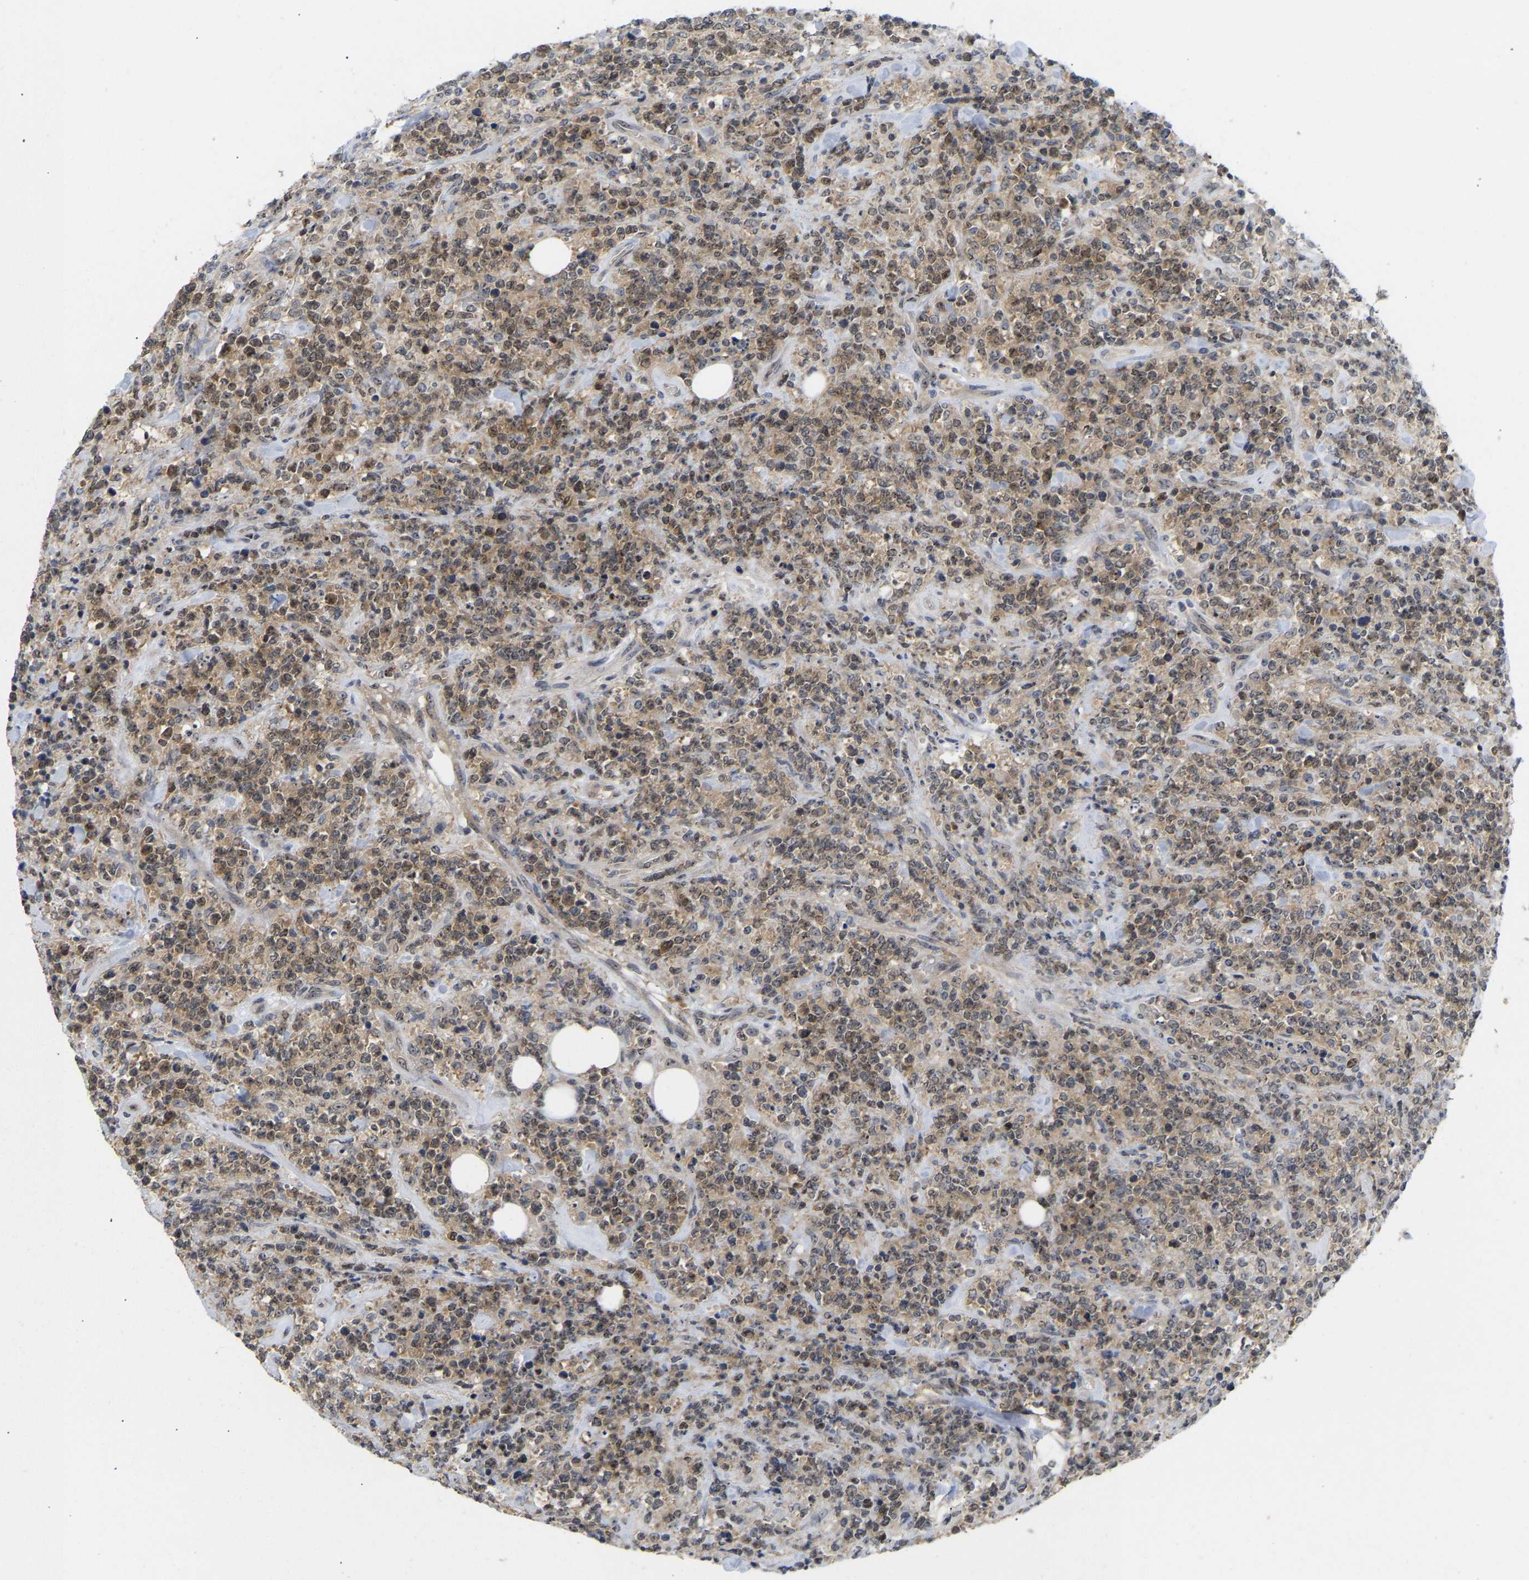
{"staining": {"intensity": "weak", "quantity": "25%-75%", "location": "cytoplasmic/membranous"}, "tissue": "lymphoma", "cell_type": "Tumor cells", "image_type": "cancer", "snomed": [{"axis": "morphology", "description": "Malignant lymphoma, non-Hodgkin's type, High grade"}, {"axis": "topography", "description": "Soft tissue"}], "caption": "Weak cytoplasmic/membranous expression for a protein is present in about 25%-75% of tumor cells of malignant lymphoma, non-Hodgkin's type (high-grade) using immunohistochemistry.", "gene": "NLE1", "patient": {"sex": "male", "age": 18}}